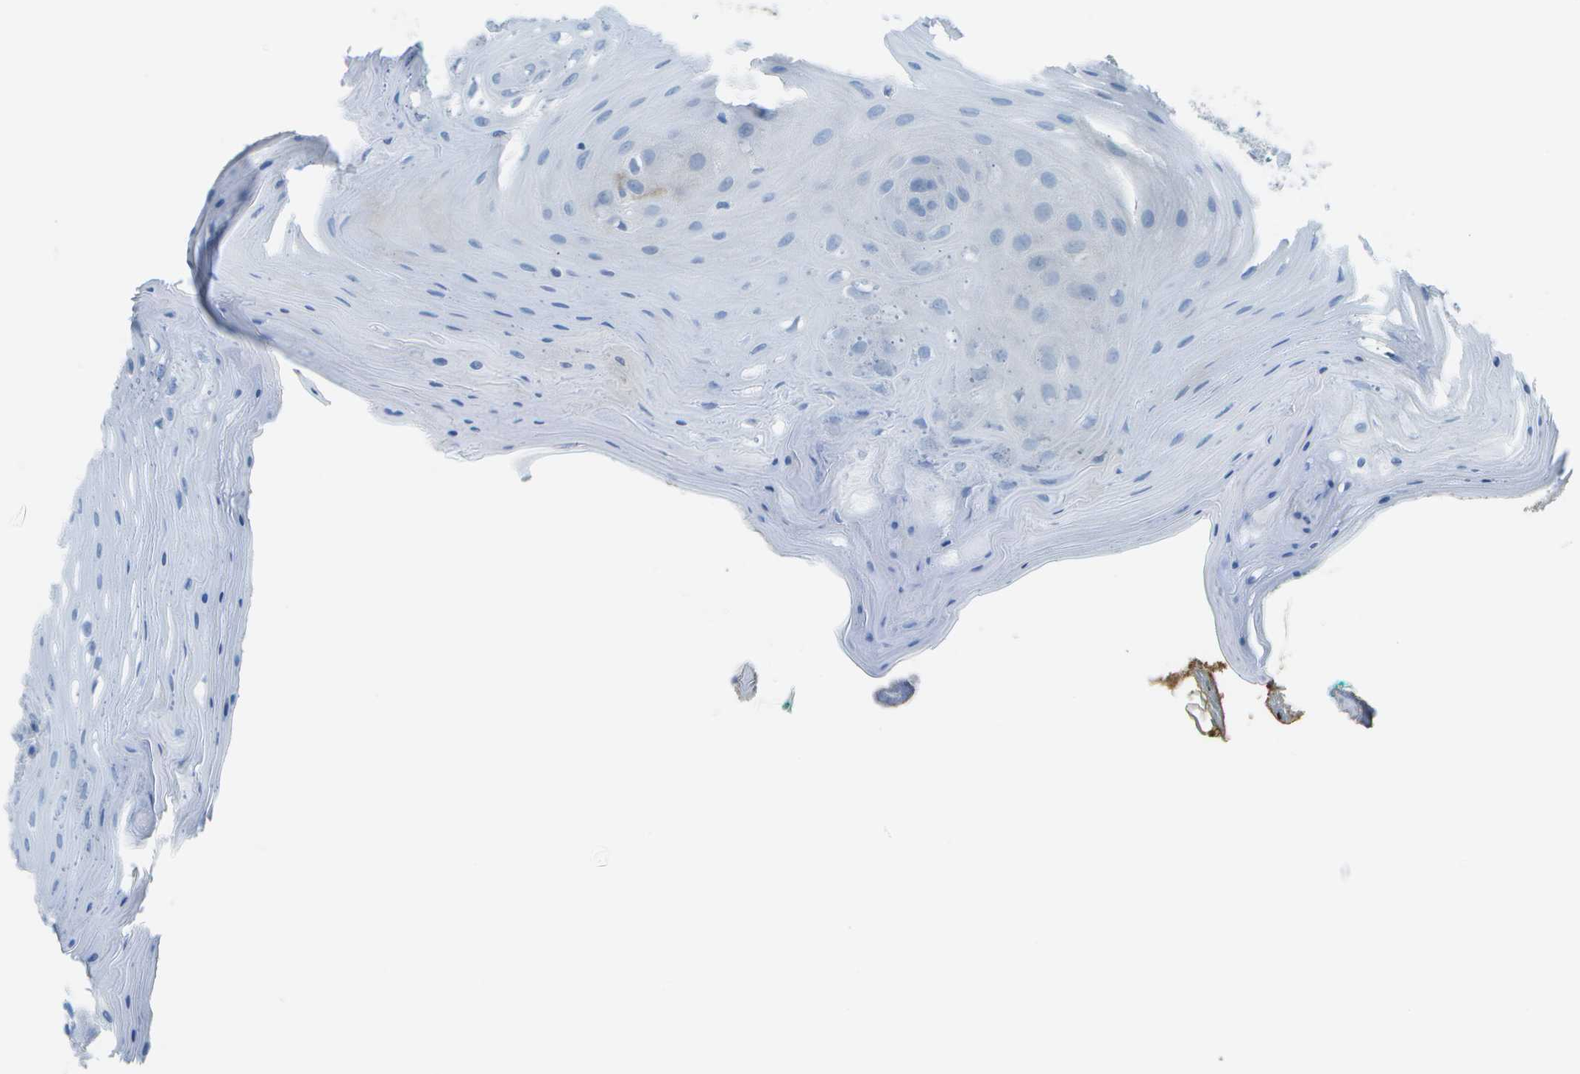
{"staining": {"intensity": "negative", "quantity": "none", "location": "none"}, "tissue": "oral mucosa", "cell_type": "Squamous epithelial cells", "image_type": "normal", "snomed": [{"axis": "morphology", "description": "Normal tissue, NOS"}, {"axis": "topography", "description": "Skeletal muscle"}, {"axis": "topography", "description": "Oral tissue"}], "caption": "This is an immunohistochemistry (IHC) photomicrograph of benign oral mucosa. There is no positivity in squamous epithelial cells.", "gene": "C1S", "patient": {"sex": "male", "age": 58}}